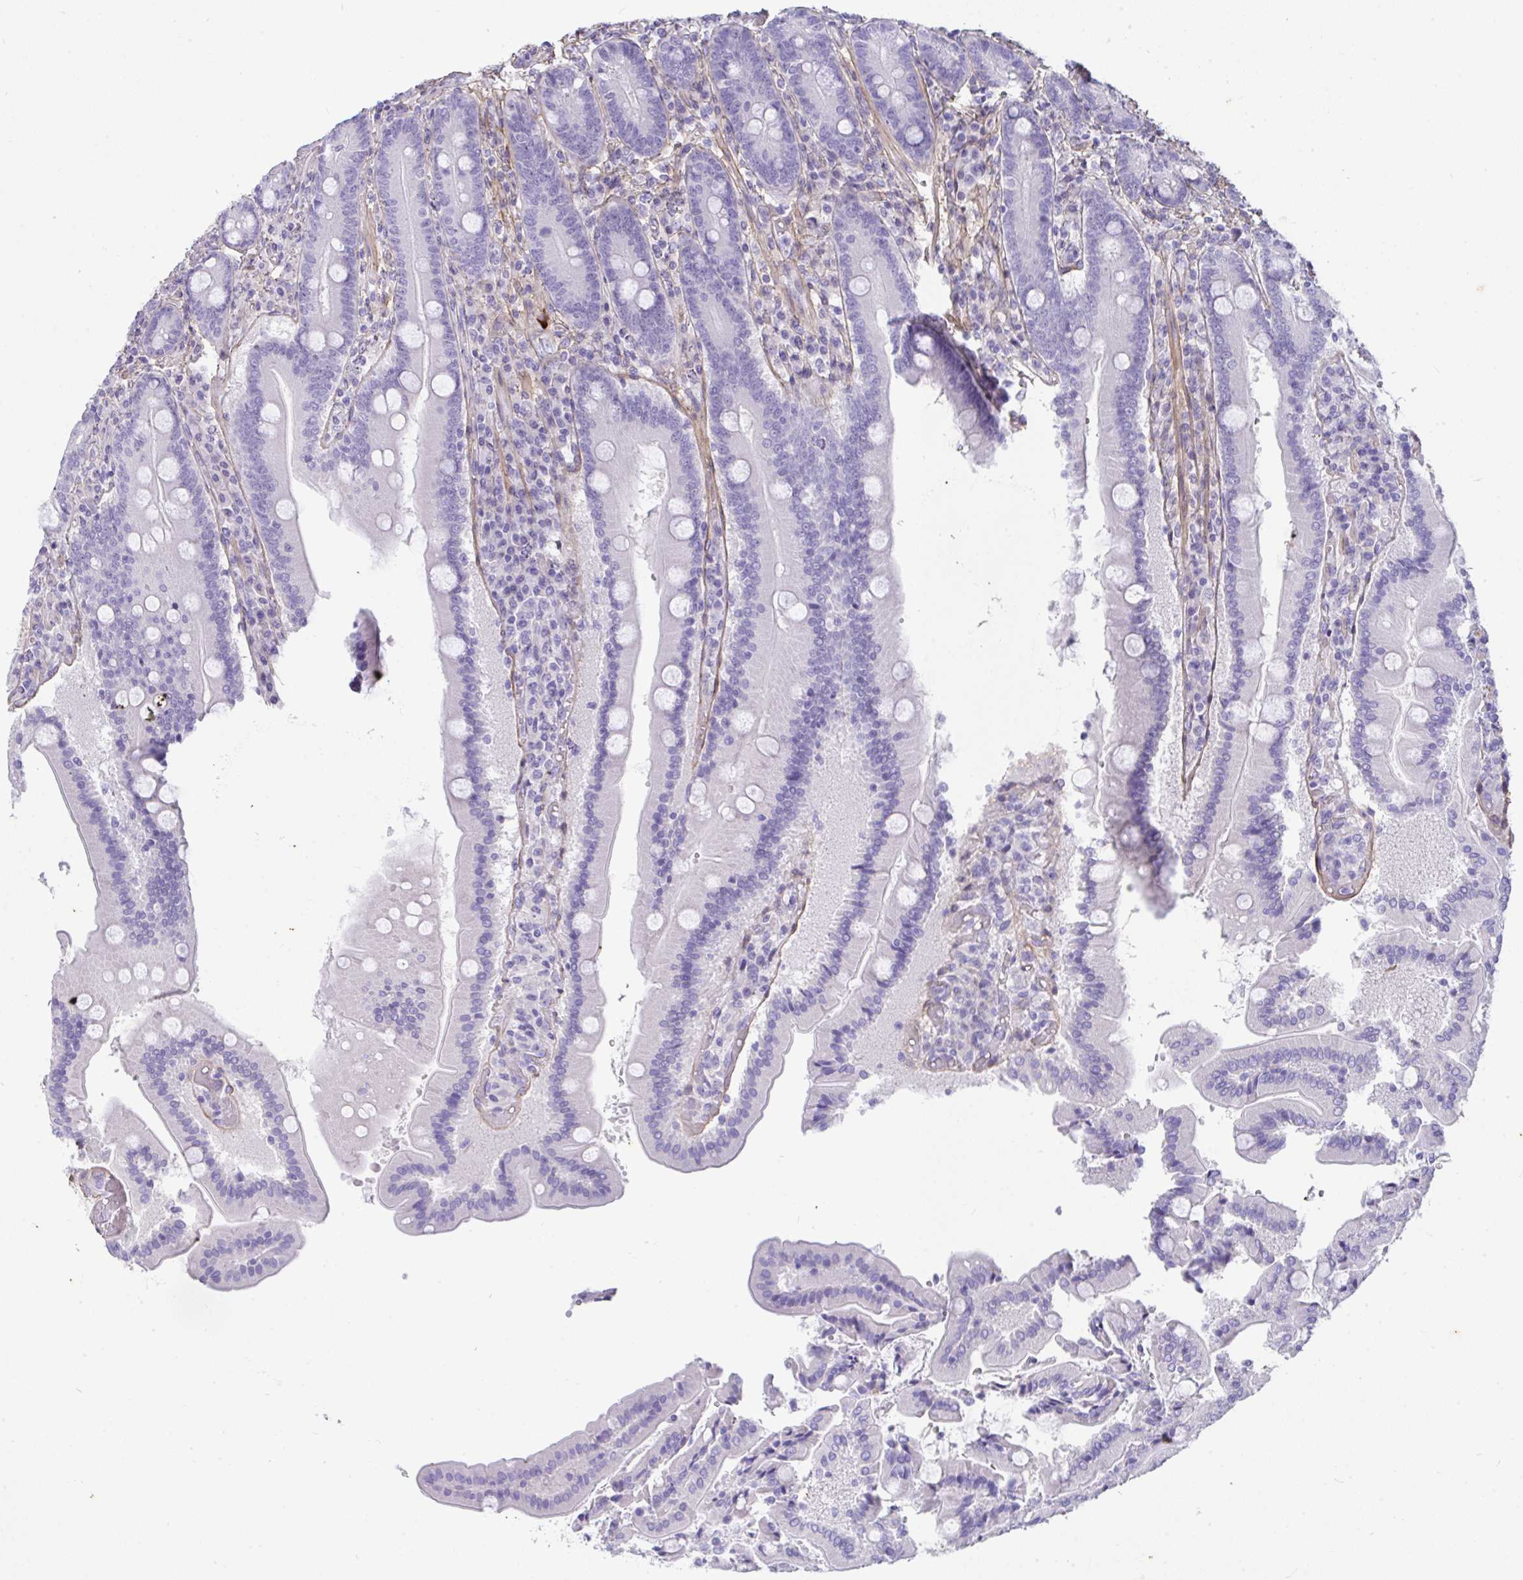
{"staining": {"intensity": "negative", "quantity": "none", "location": "none"}, "tissue": "duodenum", "cell_type": "Glandular cells", "image_type": "normal", "snomed": [{"axis": "morphology", "description": "Normal tissue, NOS"}, {"axis": "topography", "description": "Duodenum"}], "caption": "Glandular cells are negative for brown protein staining in unremarkable duodenum. (Stains: DAB (3,3'-diaminobenzidine) immunohistochemistry with hematoxylin counter stain, Microscopy: brightfield microscopy at high magnification).", "gene": "LHFPL6", "patient": {"sex": "female", "age": 62}}